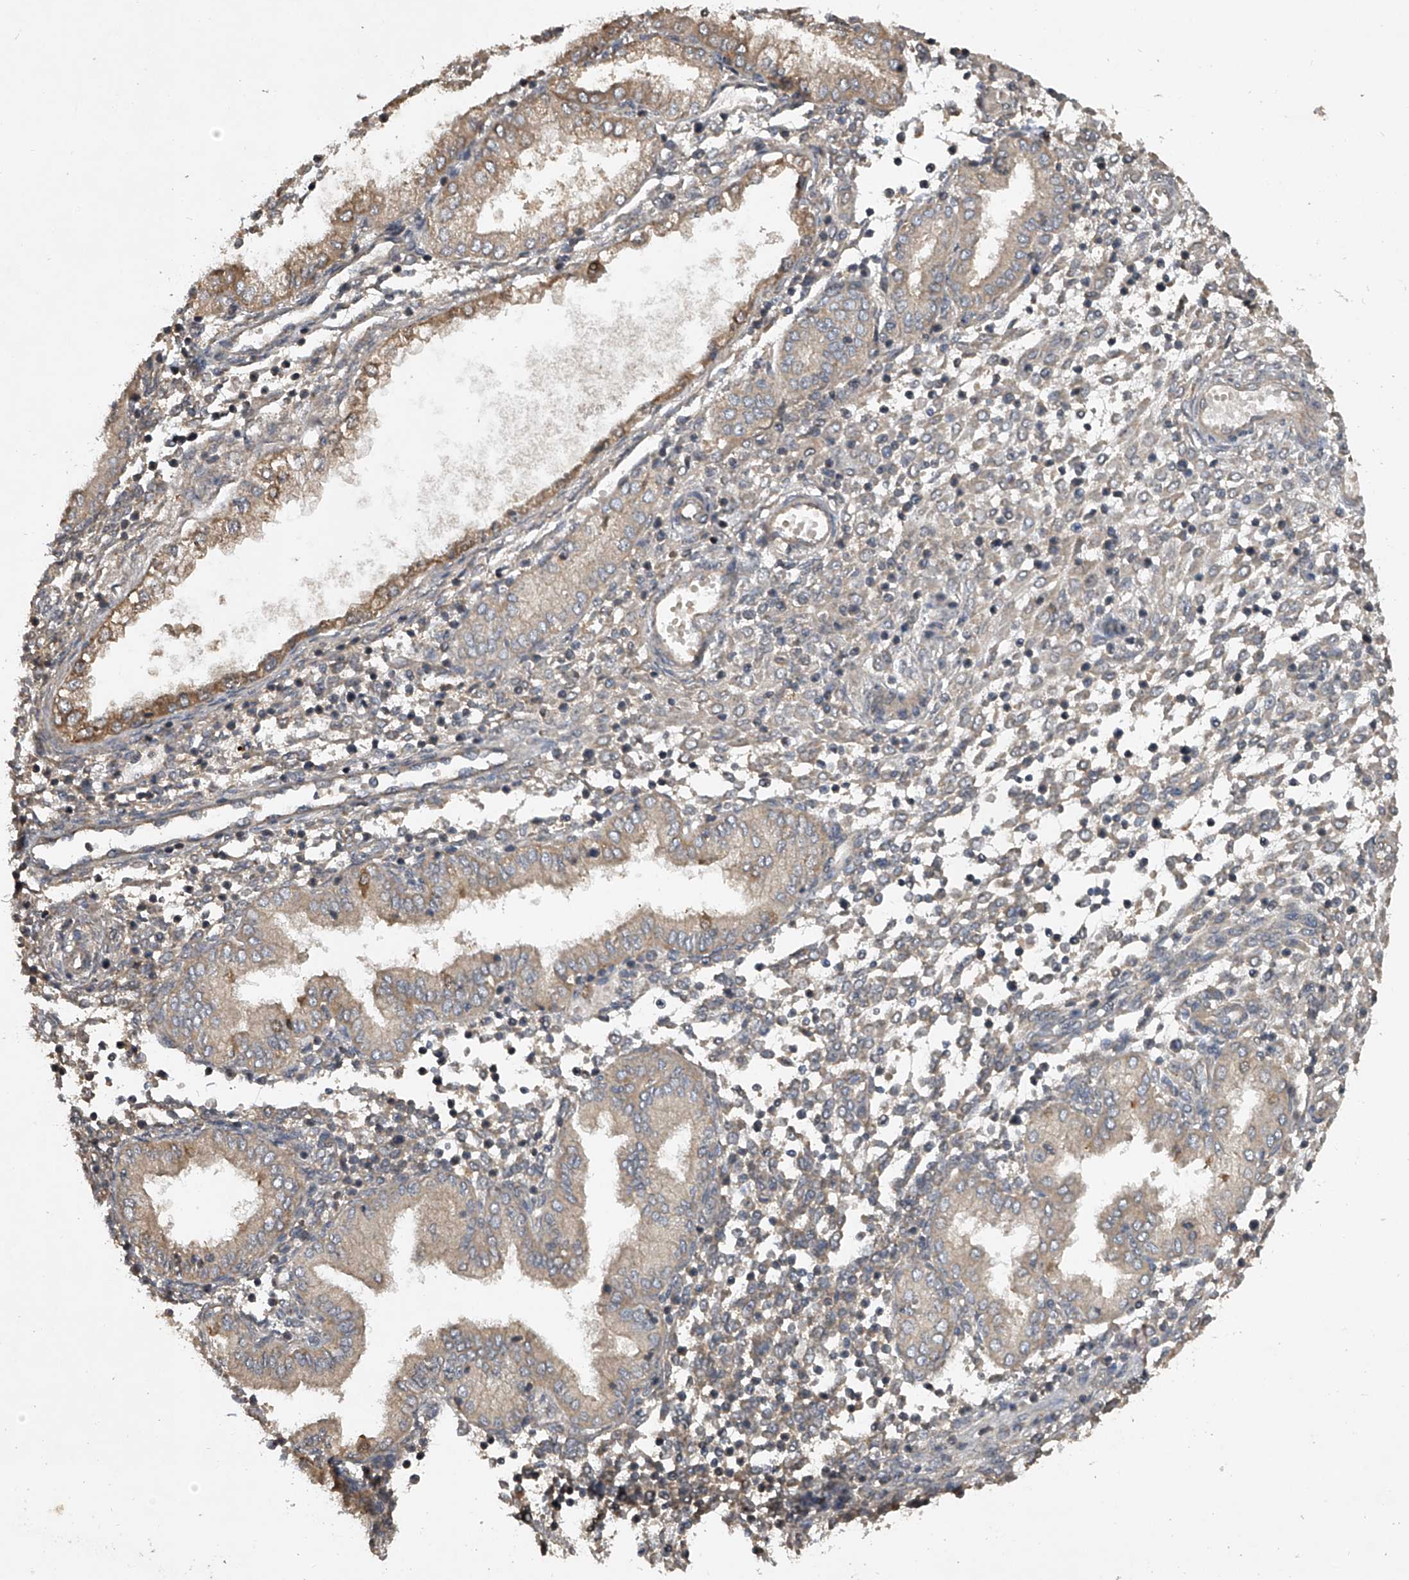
{"staining": {"intensity": "negative", "quantity": "none", "location": "none"}, "tissue": "endometrium", "cell_type": "Cells in endometrial stroma", "image_type": "normal", "snomed": [{"axis": "morphology", "description": "Normal tissue, NOS"}, {"axis": "topography", "description": "Endometrium"}], "caption": "Histopathology image shows no significant protein positivity in cells in endometrial stroma of benign endometrium.", "gene": "NFS1", "patient": {"sex": "female", "age": 53}}